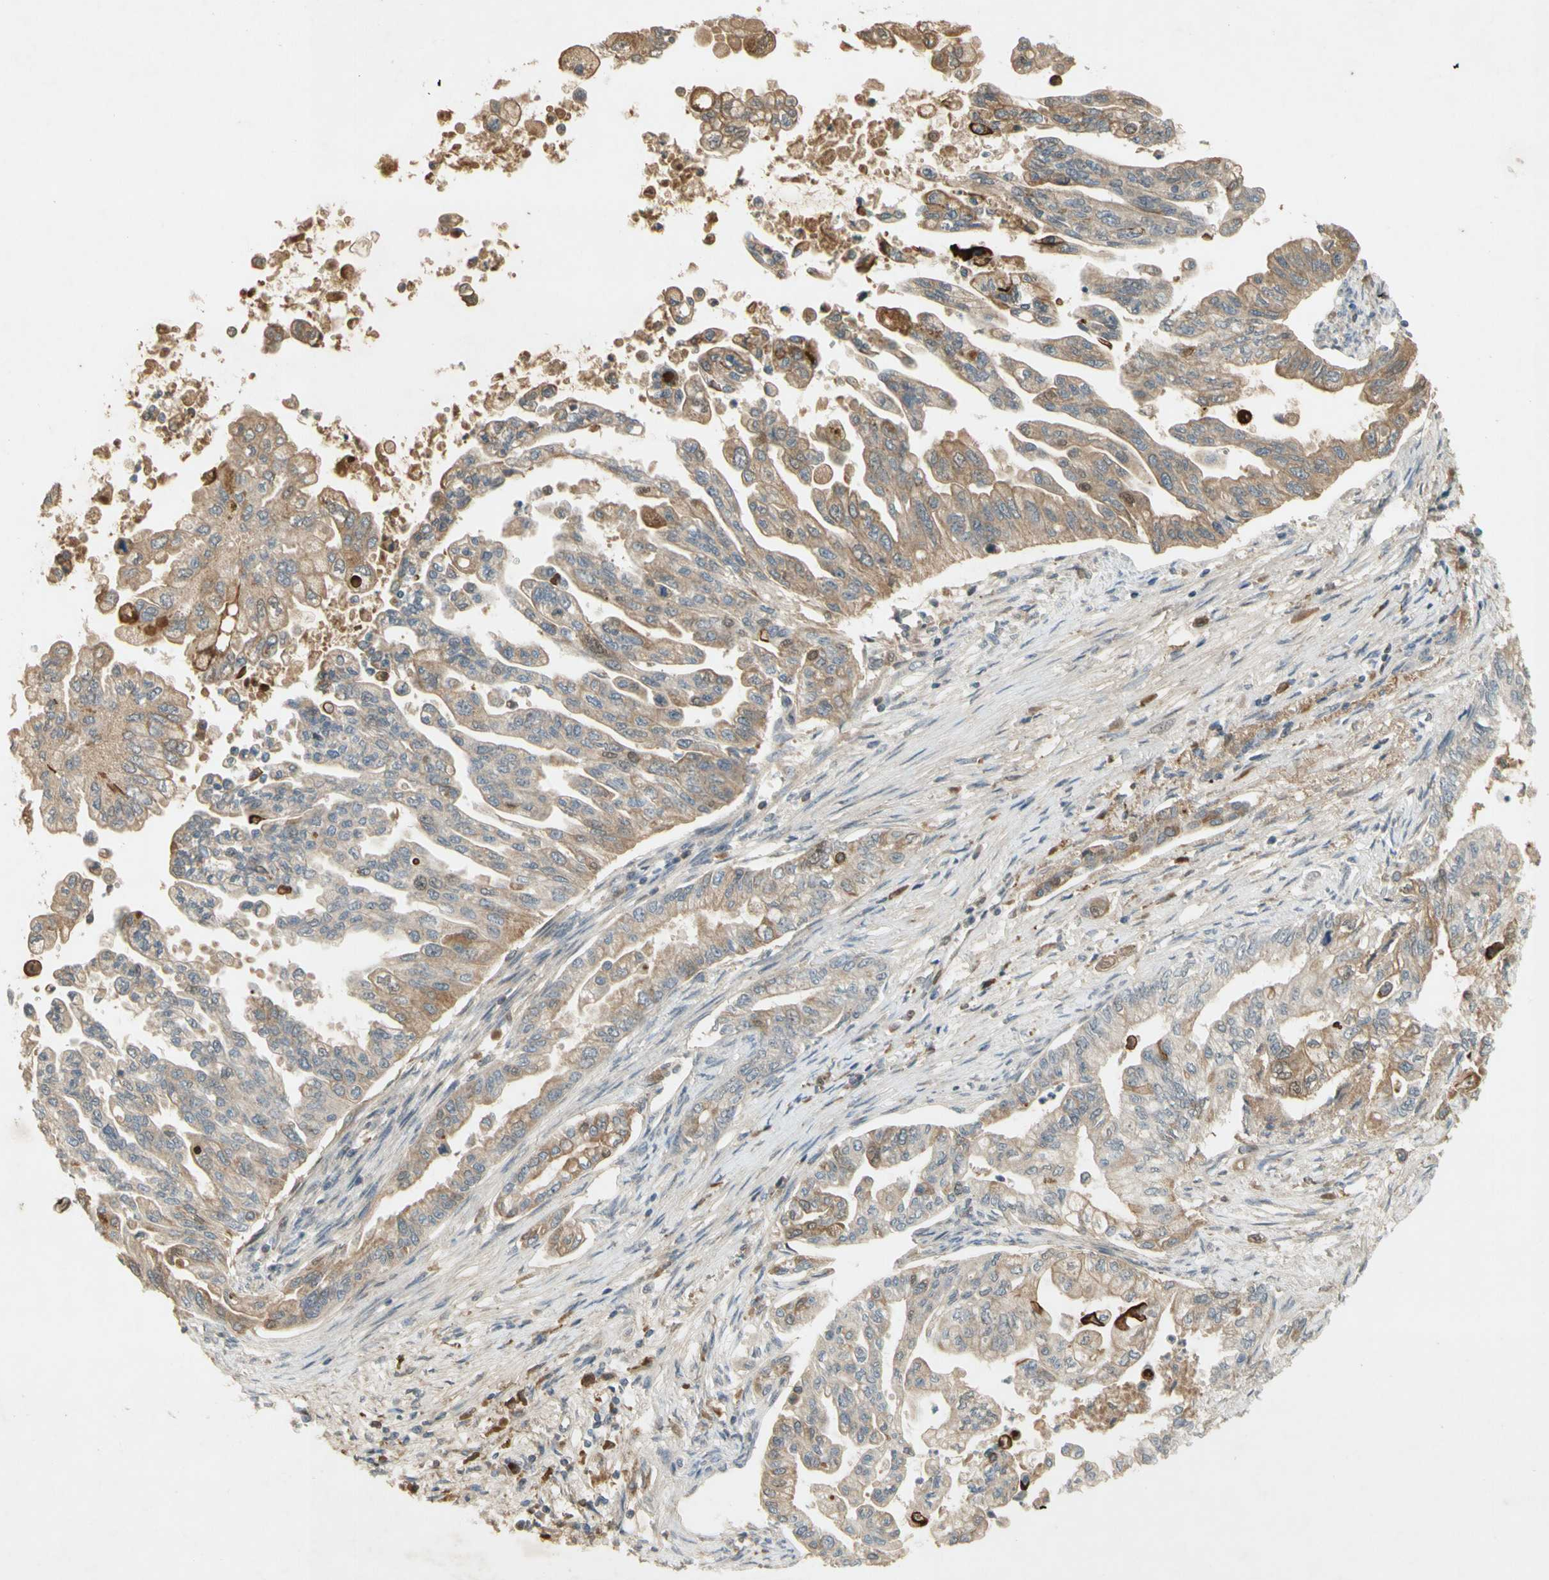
{"staining": {"intensity": "weak", "quantity": "25%-75%", "location": "cytoplasmic/membranous"}, "tissue": "pancreatic cancer", "cell_type": "Tumor cells", "image_type": "cancer", "snomed": [{"axis": "morphology", "description": "Normal tissue, NOS"}, {"axis": "topography", "description": "Pancreas"}], "caption": "Human pancreatic cancer stained with a protein marker reveals weak staining in tumor cells.", "gene": "NRG4", "patient": {"sex": "male", "age": 42}}